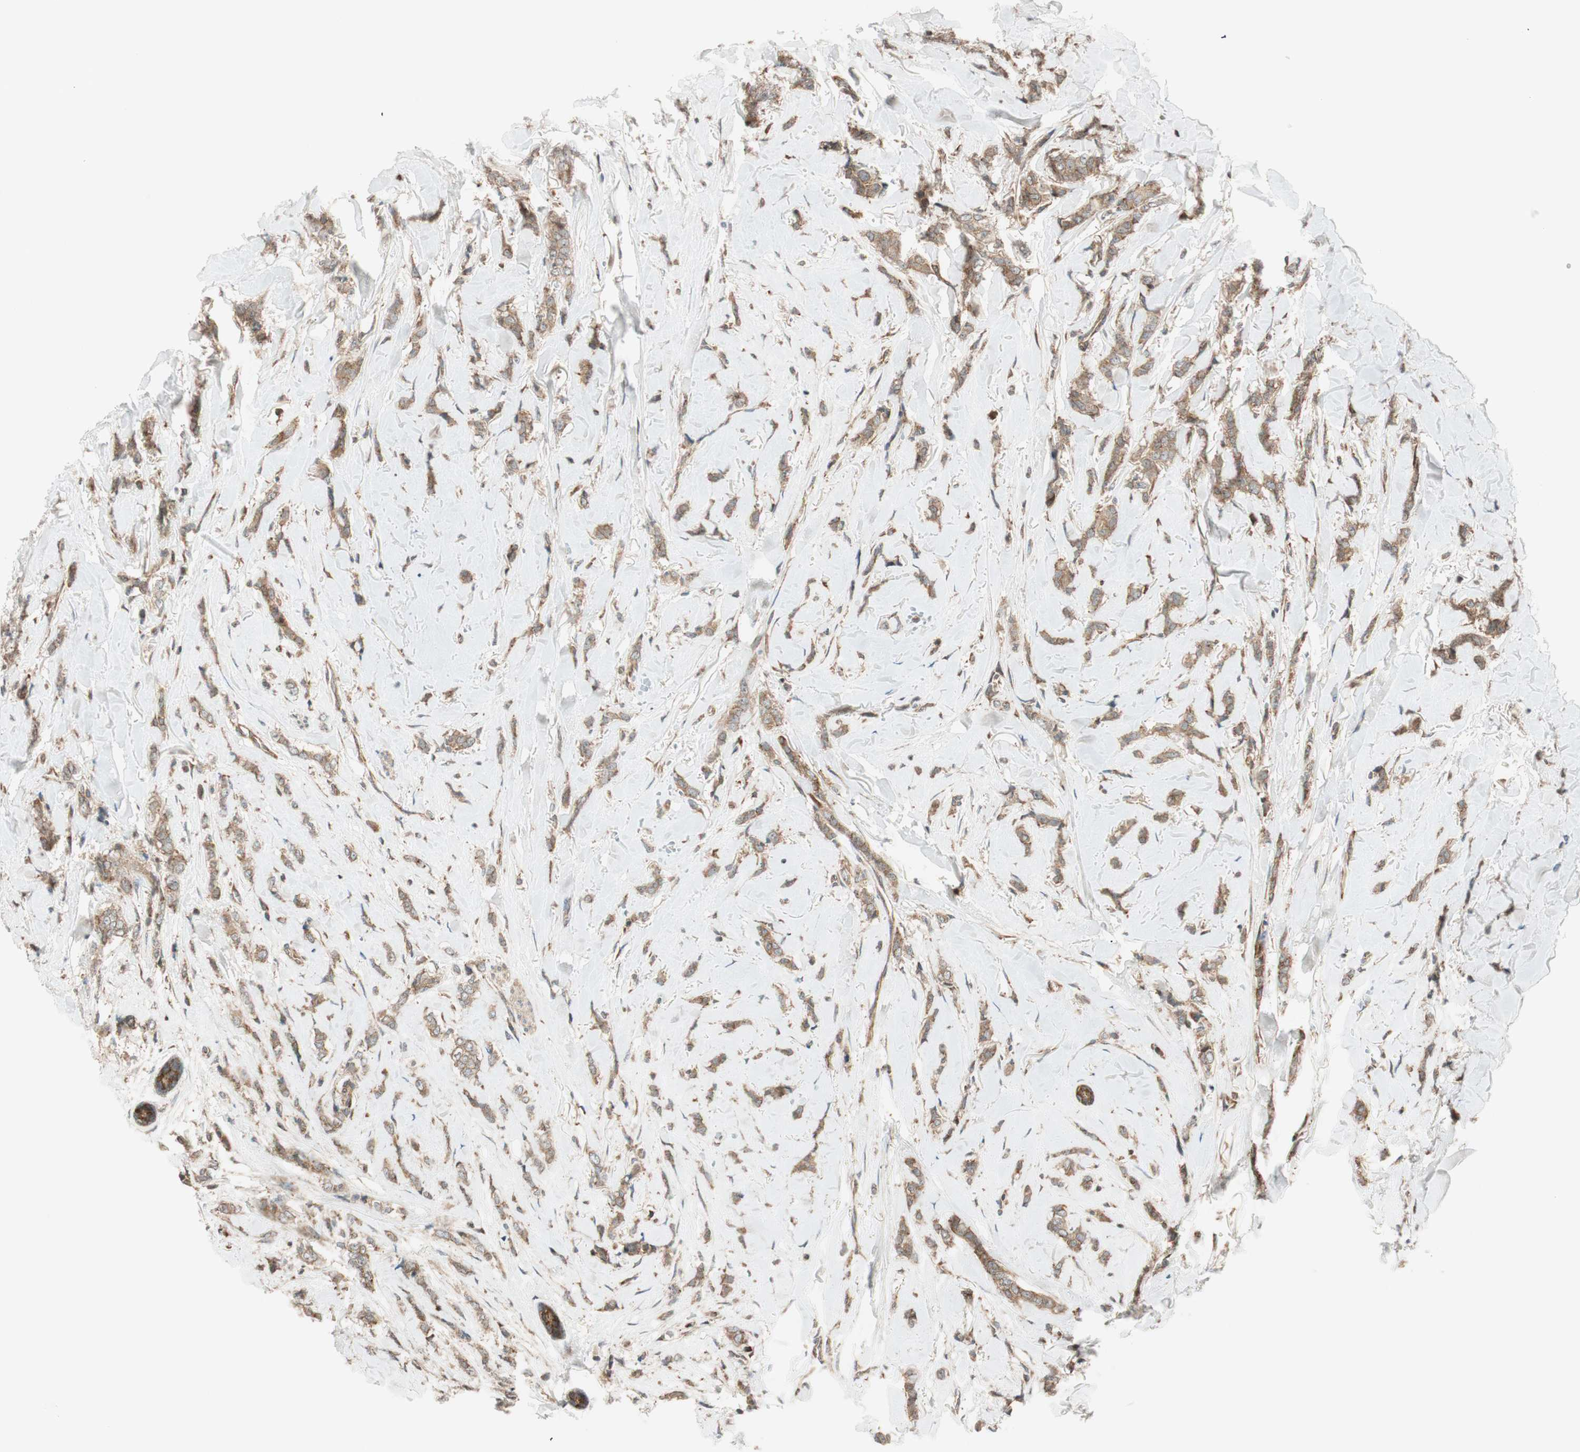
{"staining": {"intensity": "moderate", "quantity": ">75%", "location": "cytoplasmic/membranous"}, "tissue": "breast cancer", "cell_type": "Tumor cells", "image_type": "cancer", "snomed": [{"axis": "morphology", "description": "Lobular carcinoma"}, {"axis": "topography", "description": "Skin"}, {"axis": "topography", "description": "Breast"}], "caption": "Human breast cancer (lobular carcinoma) stained with a protein marker demonstrates moderate staining in tumor cells.", "gene": "ABI1", "patient": {"sex": "female", "age": 46}}